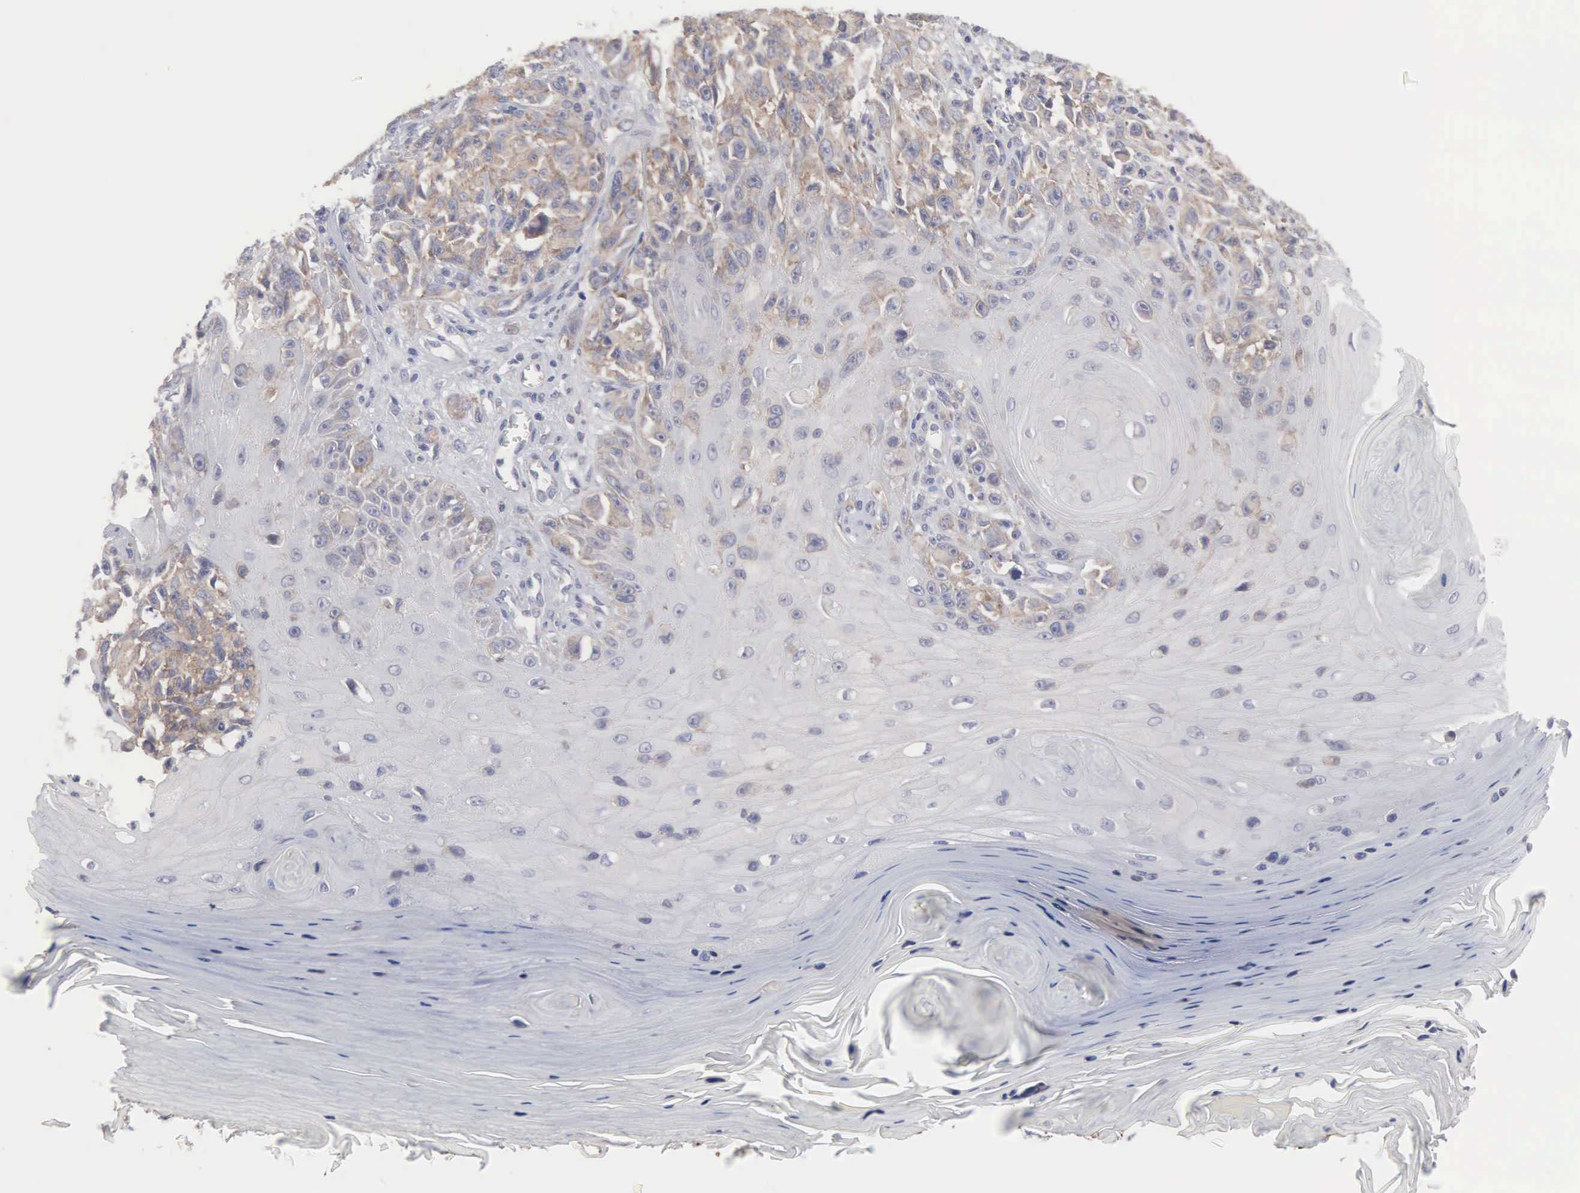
{"staining": {"intensity": "weak", "quantity": "25%-75%", "location": "cytoplasmic/membranous"}, "tissue": "melanoma", "cell_type": "Tumor cells", "image_type": "cancer", "snomed": [{"axis": "morphology", "description": "Malignant melanoma, NOS"}, {"axis": "topography", "description": "Skin"}], "caption": "A high-resolution micrograph shows immunohistochemistry staining of melanoma, which exhibits weak cytoplasmic/membranous positivity in about 25%-75% of tumor cells. (DAB (3,3'-diaminobenzidine) IHC, brown staining for protein, blue staining for nuclei).", "gene": "INF2", "patient": {"sex": "female", "age": 82}}